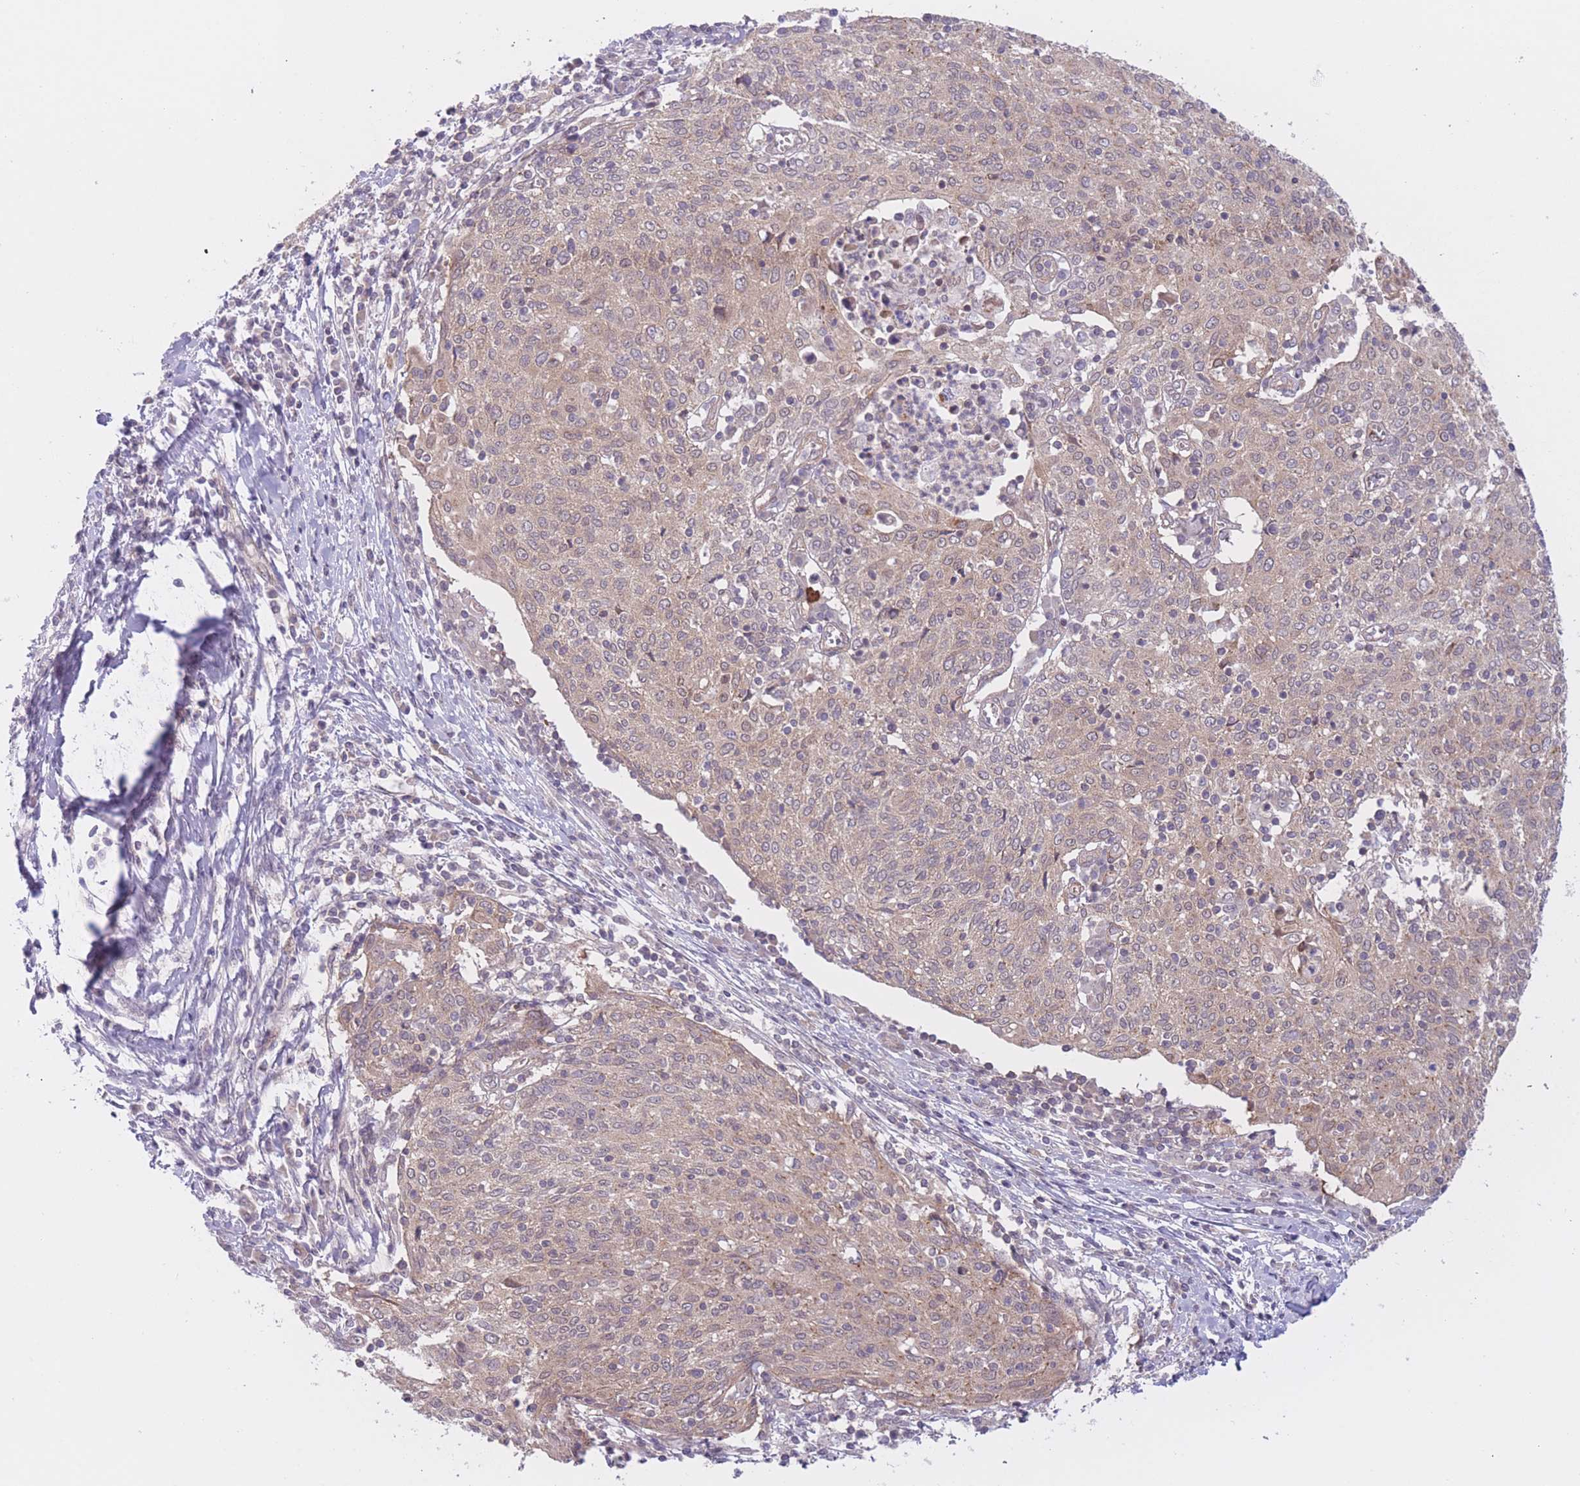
{"staining": {"intensity": "weak", "quantity": ">75%", "location": "cytoplasmic/membranous"}, "tissue": "cervical cancer", "cell_type": "Tumor cells", "image_type": "cancer", "snomed": [{"axis": "morphology", "description": "Squamous cell carcinoma, NOS"}, {"axis": "topography", "description": "Cervix"}], "caption": "Tumor cells show weak cytoplasmic/membranous staining in approximately >75% of cells in cervical squamous cell carcinoma. (Stains: DAB in brown, nuclei in blue, Microscopy: brightfield microscopy at high magnification).", "gene": "FUT5", "patient": {"sex": "female", "age": 52}}